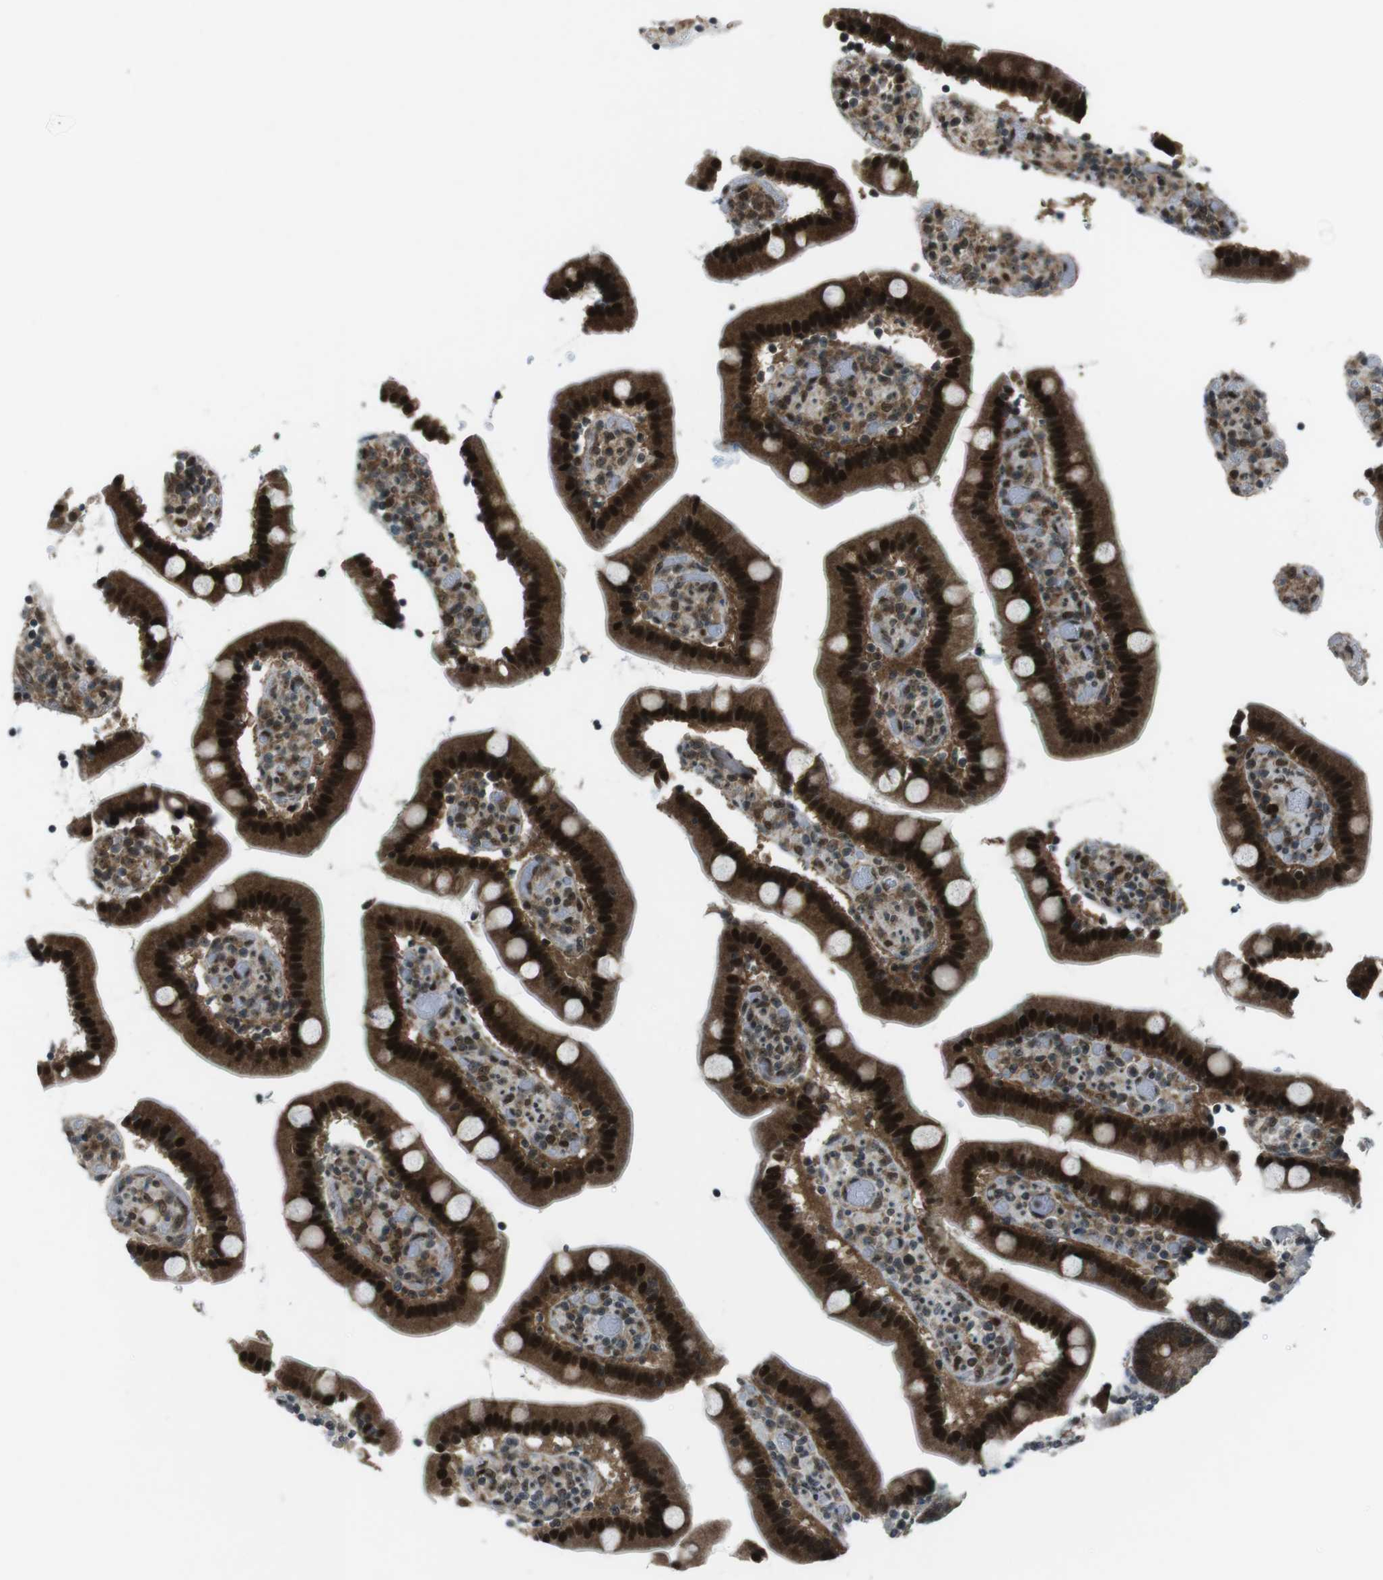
{"staining": {"intensity": "strong", "quantity": ">75%", "location": "cytoplasmic/membranous,nuclear"}, "tissue": "duodenum", "cell_type": "Glandular cells", "image_type": "normal", "snomed": [{"axis": "morphology", "description": "Normal tissue, NOS"}, {"axis": "topography", "description": "Duodenum"}], "caption": "Glandular cells demonstrate high levels of strong cytoplasmic/membranous,nuclear staining in about >75% of cells in benign duodenum. (IHC, brightfield microscopy, high magnification).", "gene": "CSNK1D", "patient": {"sex": "female", "age": 53}}